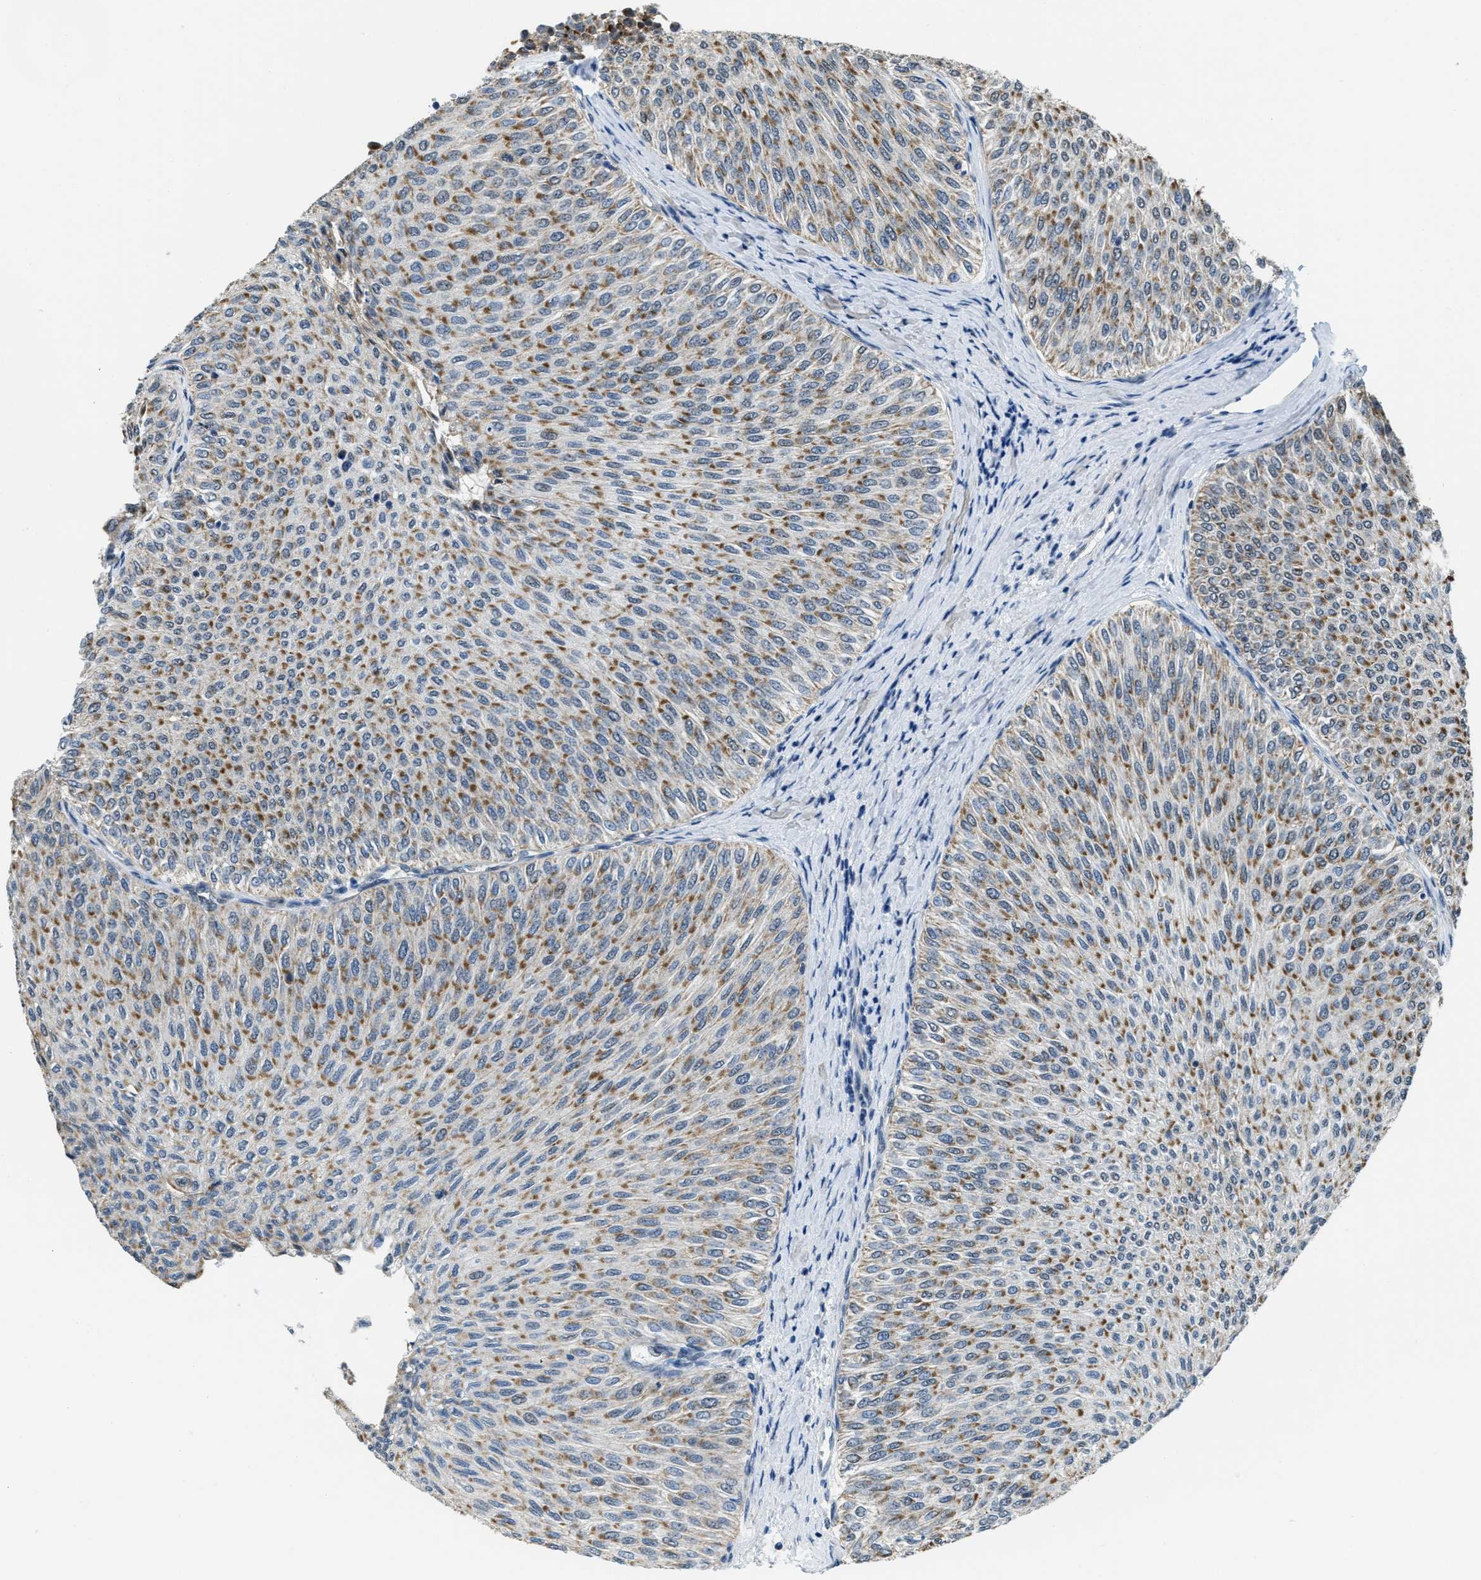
{"staining": {"intensity": "moderate", "quantity": ">75%", "location": "cytoplasmic/membranous"}, "tissue": "urothelial cancer", "cell_type": "Tumor cells", "image_type": "cancer", "snomed": [{"axis": "morphology", "description": "Urothelial carcinoma, Low grade"}, {"axis": "topography", "description": "Urinary bladder"}], "caption": "Immunohistochemical staining of low-grade urothelial carcinoma shows medium levels of moderate cytoplasmic/membranous expression in approximately >75% of tumor cells. The staining was performed using DAB, with brown indicating positive protein expression. Nuclei are stained blue with hematoxylin.", "gene": "TOMM70", "patient": {"sex": "male", "age": 78}}